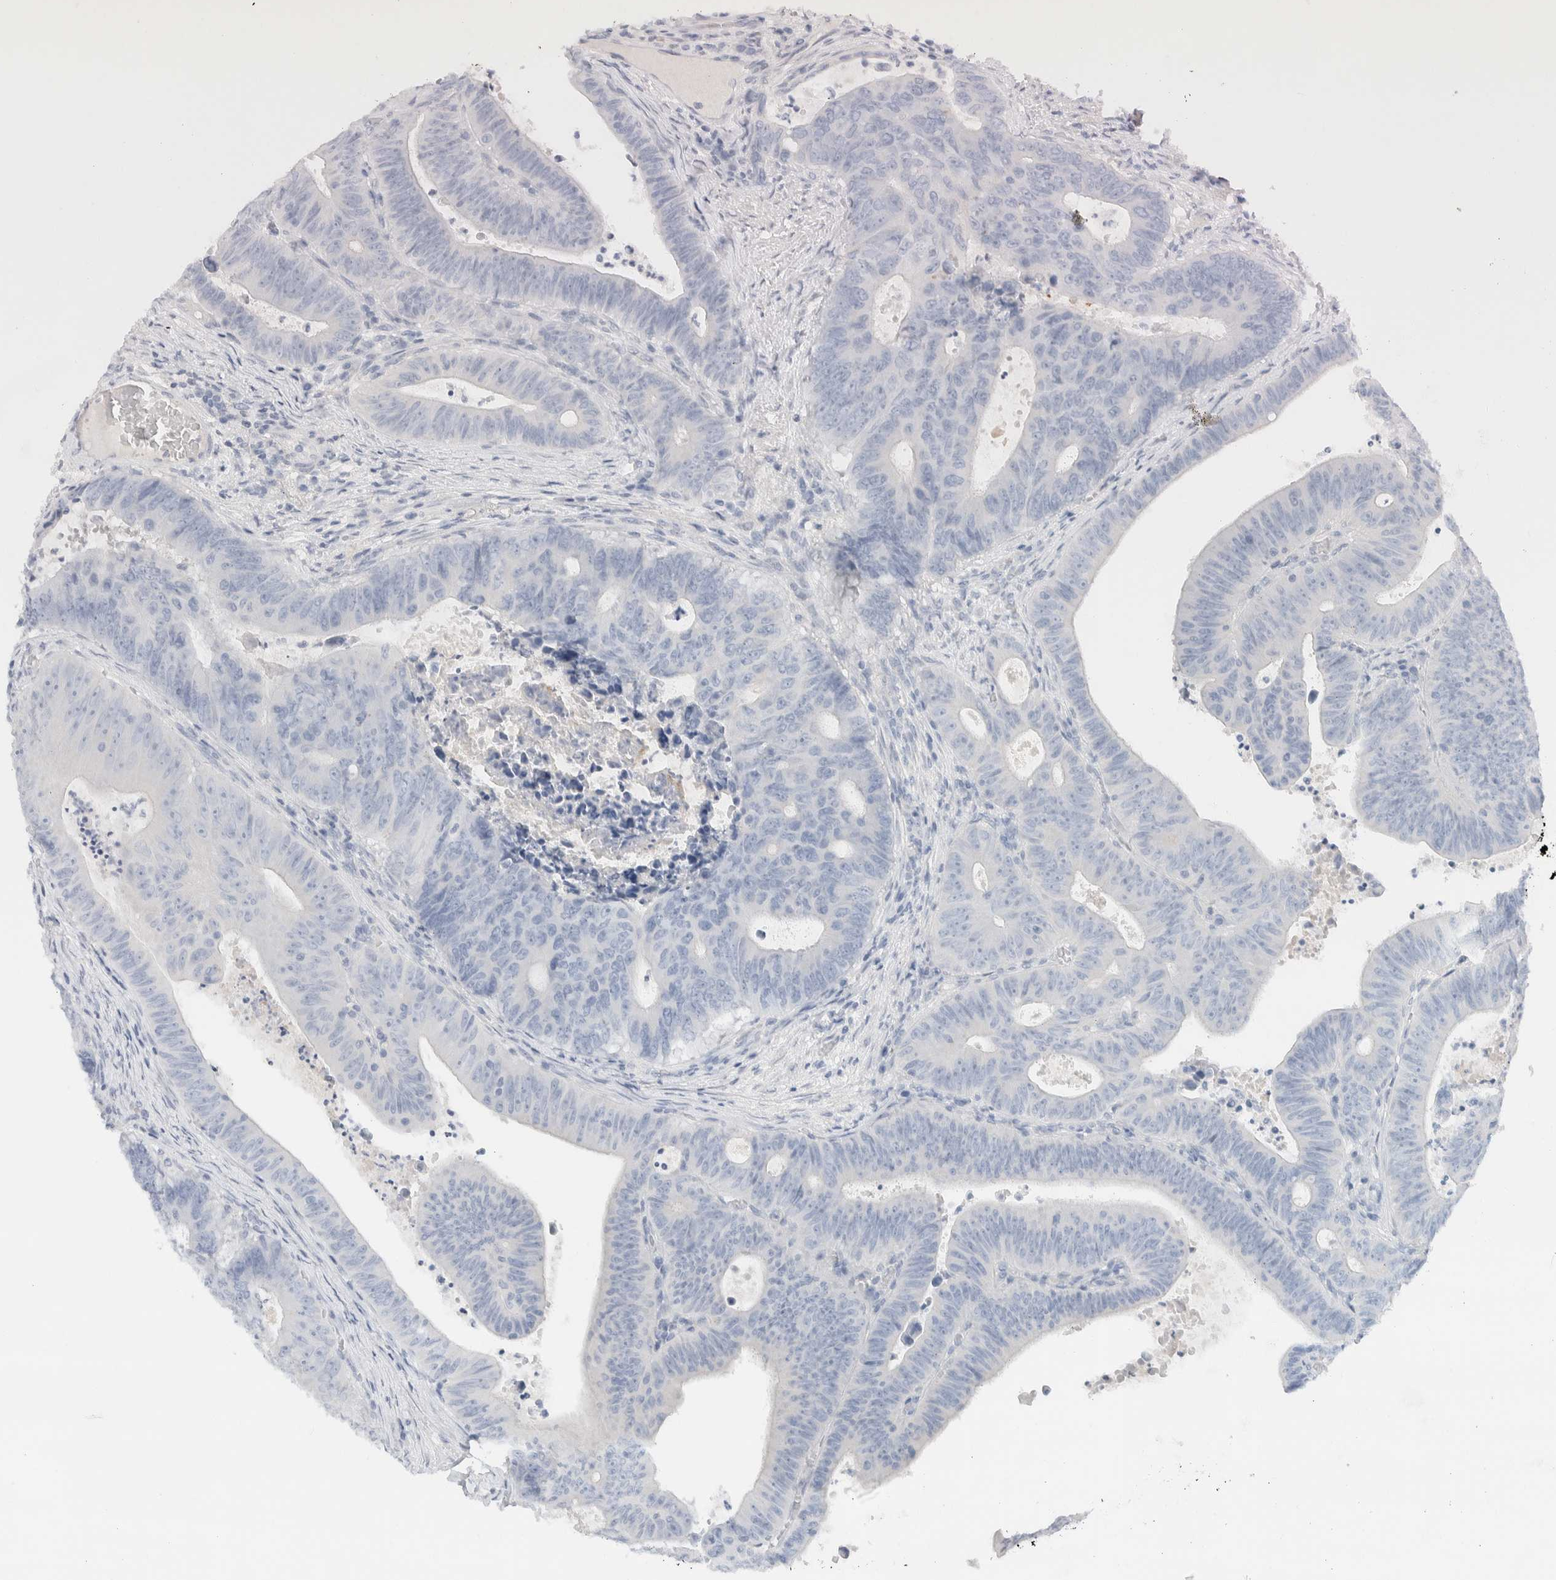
{"staining": {"intensity": "negative", "quantity": "none", "location": "none"}, "tissue": "colorectal cancer", "cell_type": "Tumor cells", "image_type": "cancer", "snomed": [{"axis": "morphology", "description": "Adenocarcinoma, NOS"}, {"axis": "topography", "description": "Colon"}], "caption": "Human colorectal cancer stained for a protein using IHC reveals no staining in tumor cells.", "gene": "ALOX12B", "patient": {"sex": "male", "age": 87}}